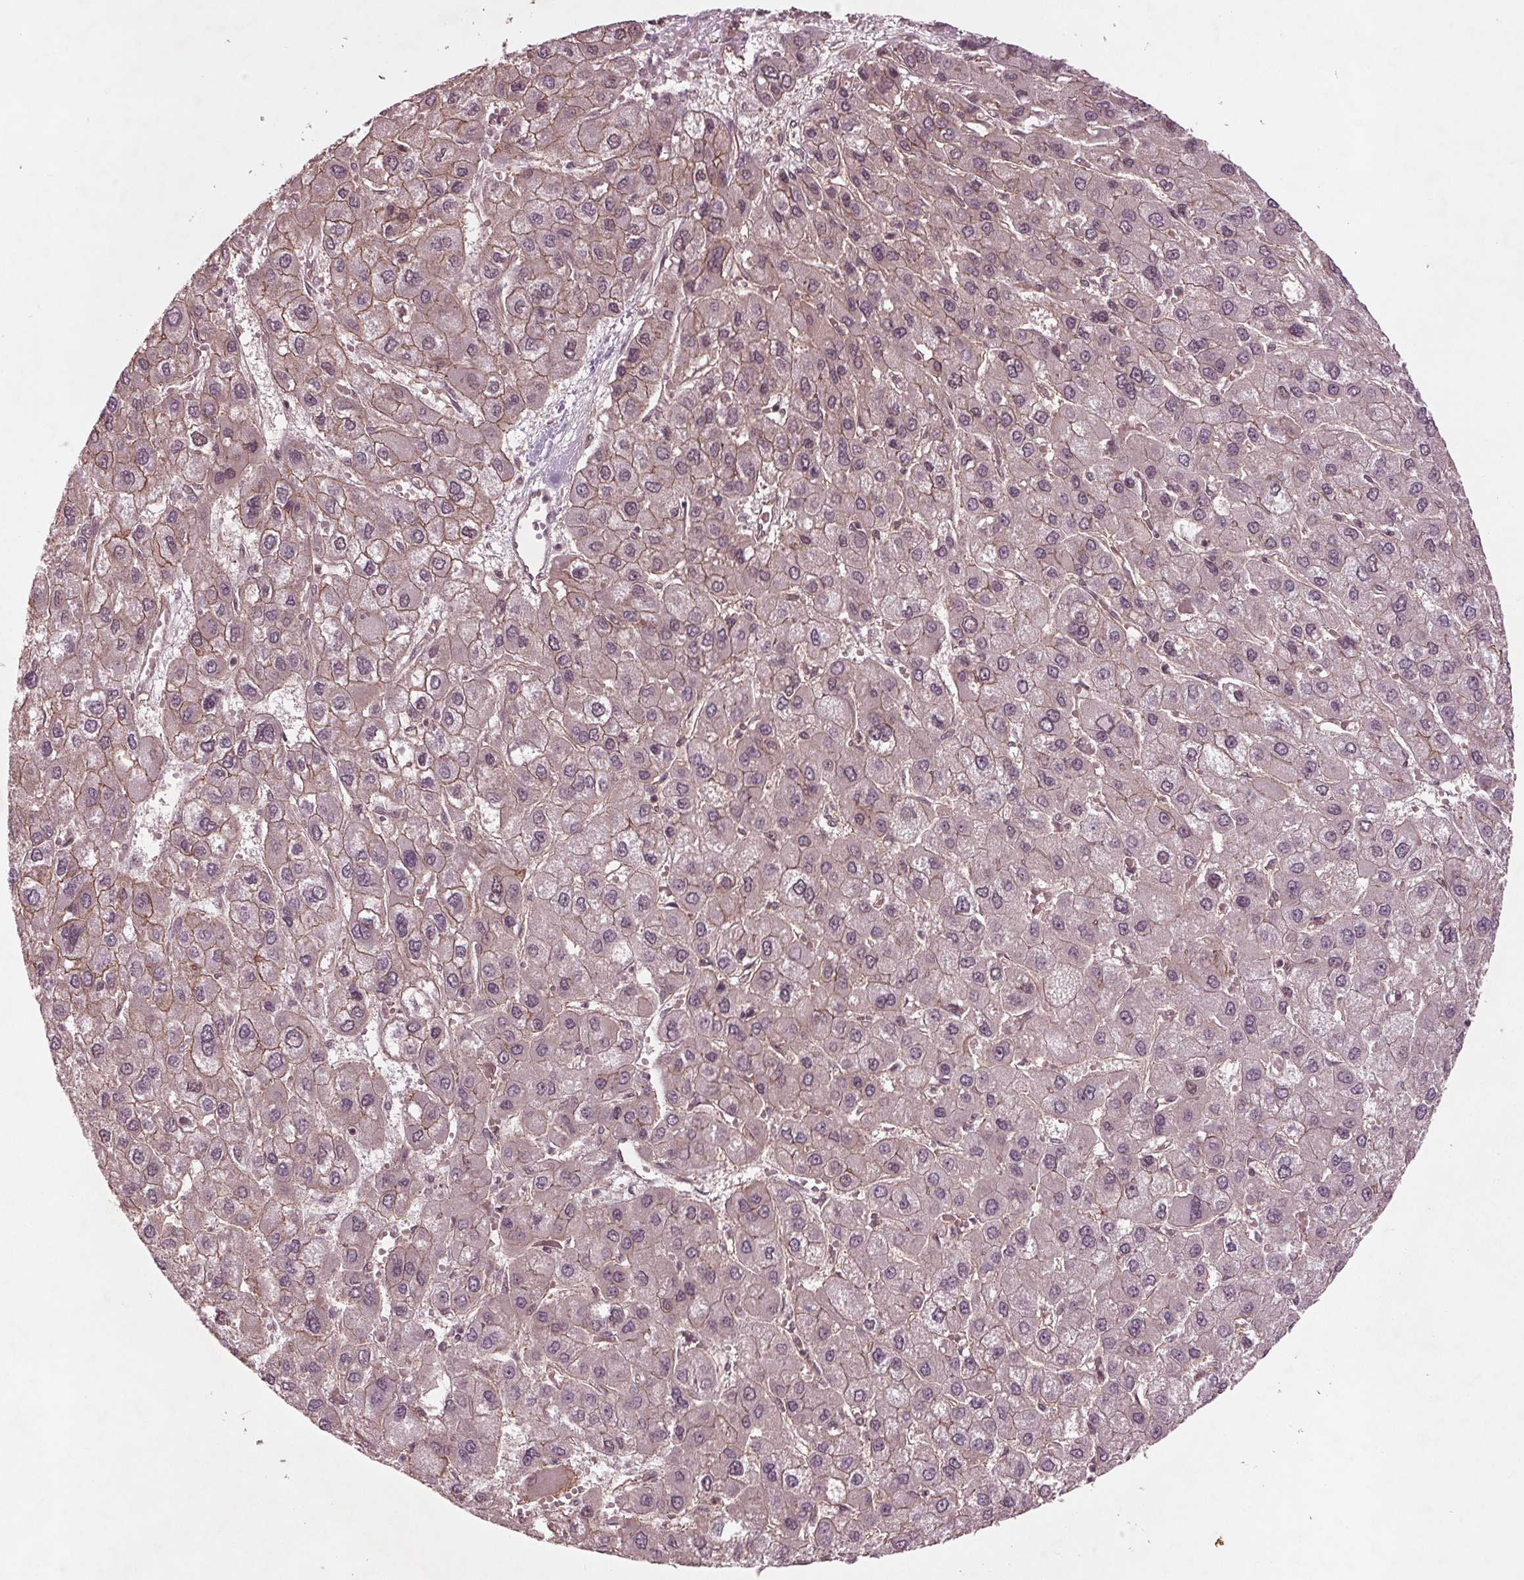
{"staining": {"intensity": "weak", "quantity": "25%-75%", "location": "cytoplasmic/membranous,nuclear"}, "tissue": "liver cancer", "cell_type": "Tumor cells", "image_type": "cancer", "snomed": [{"axis": "morphology", "description": "Carcinoma, Hepatocellular, NOS"}, {"axis": "topography", "description": "Liver"}], "caption": "IHC micrograph of liver cancer (hepatocellular carcinoma) stained for a protein (brown), which displays low levels of weak cytoplasmic/membranous and nuclear positivity in about 25%-75% of tumor cells.", "gene": "BTBD1", "patient": {"sex": "female", "age": 41}}